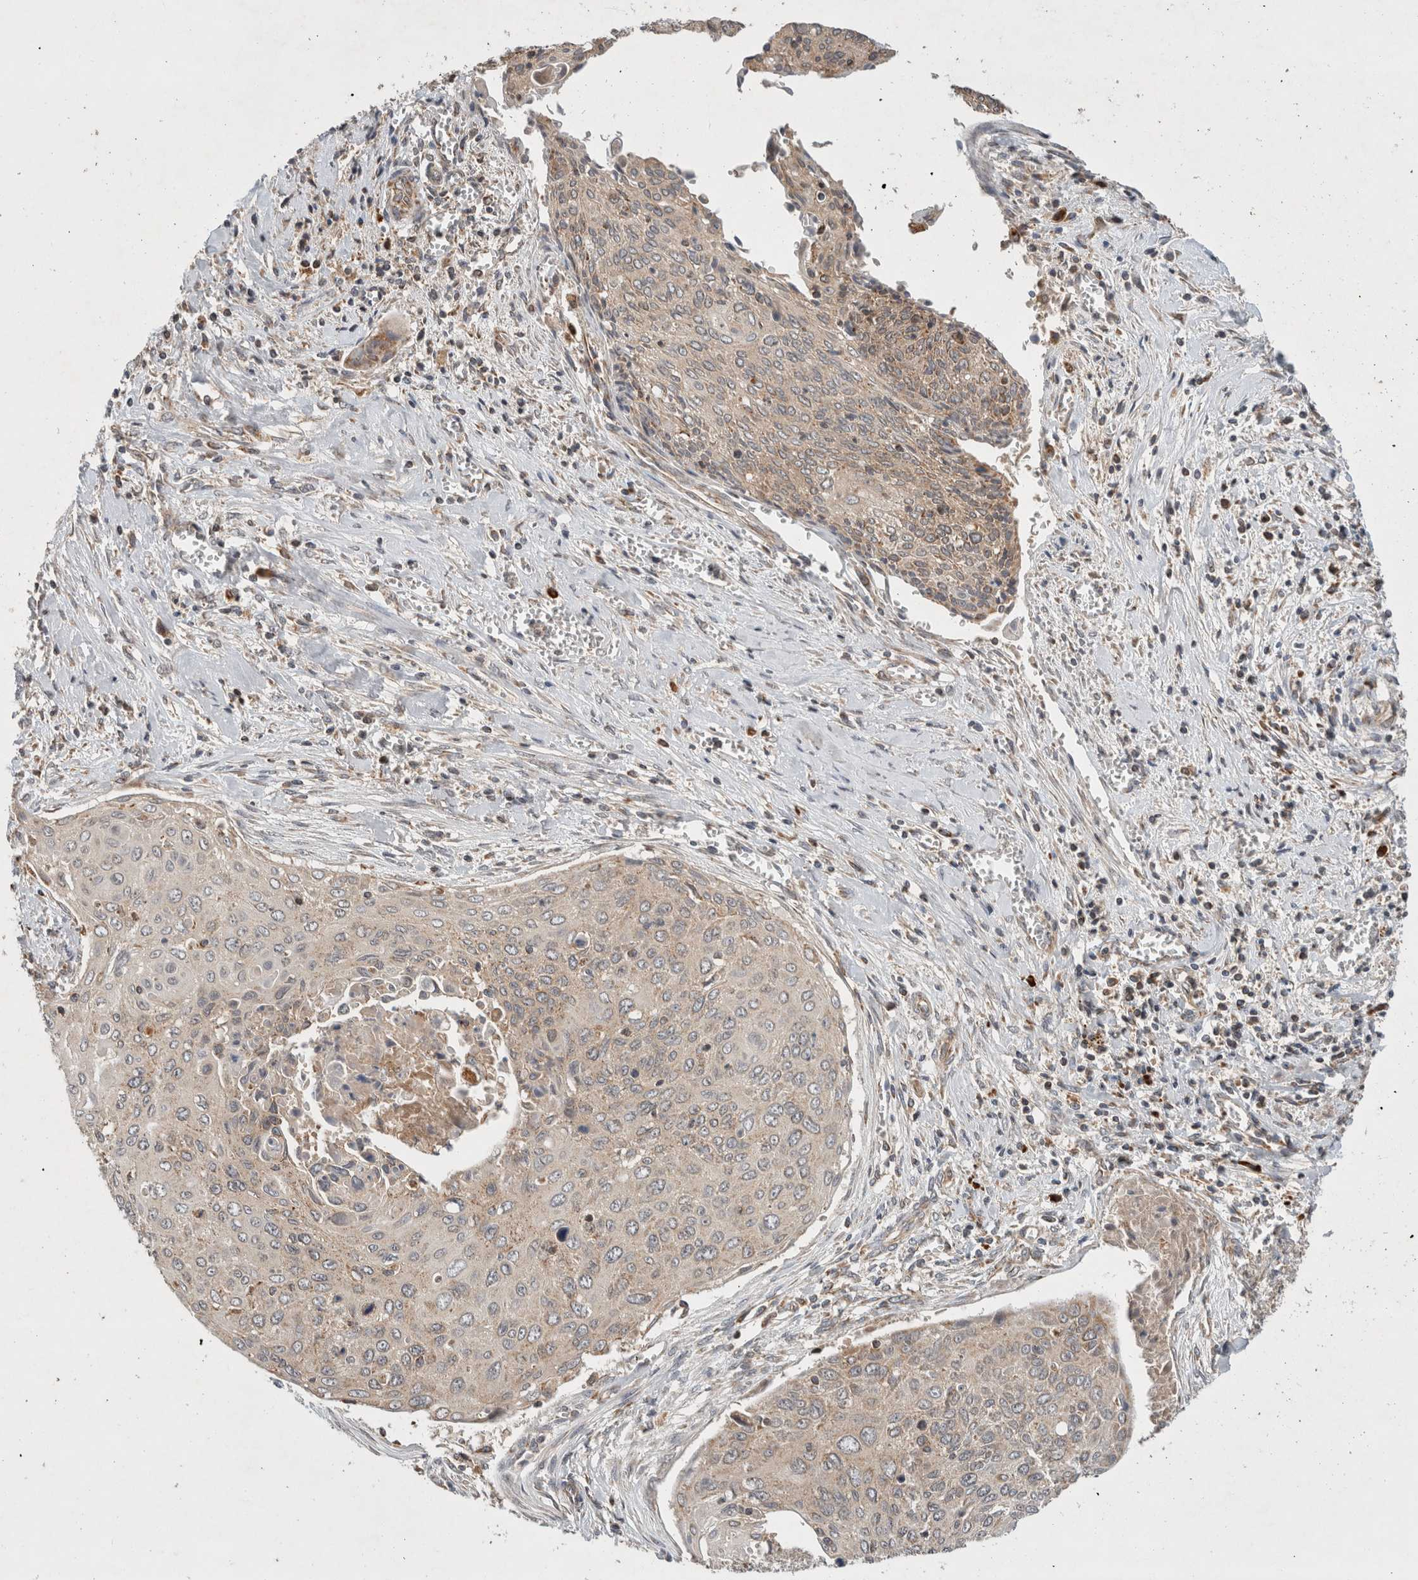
{"staining": {"intensity": "weak", "quantity": "25%-75%", "location": "cytoplasmic/membranous"}, "tissue": "cervical cancer", "cell_type": "Tumor cells", "image_type": "cancer", "snomed": [{"axis": "morphology", "description": "Squamous cell carcinoma, NOS"}, {"axis": "topography", "description": "Cervix"}], "caption": "Brown immunohistochemical staining in cervical squamous cell carcinoma reveals weak cytoplasmic/membranous expression in approximately 25%-75% of tumor cells.", "gene": "AMPD1", "patient": {"sex": "female", "age": 55}}